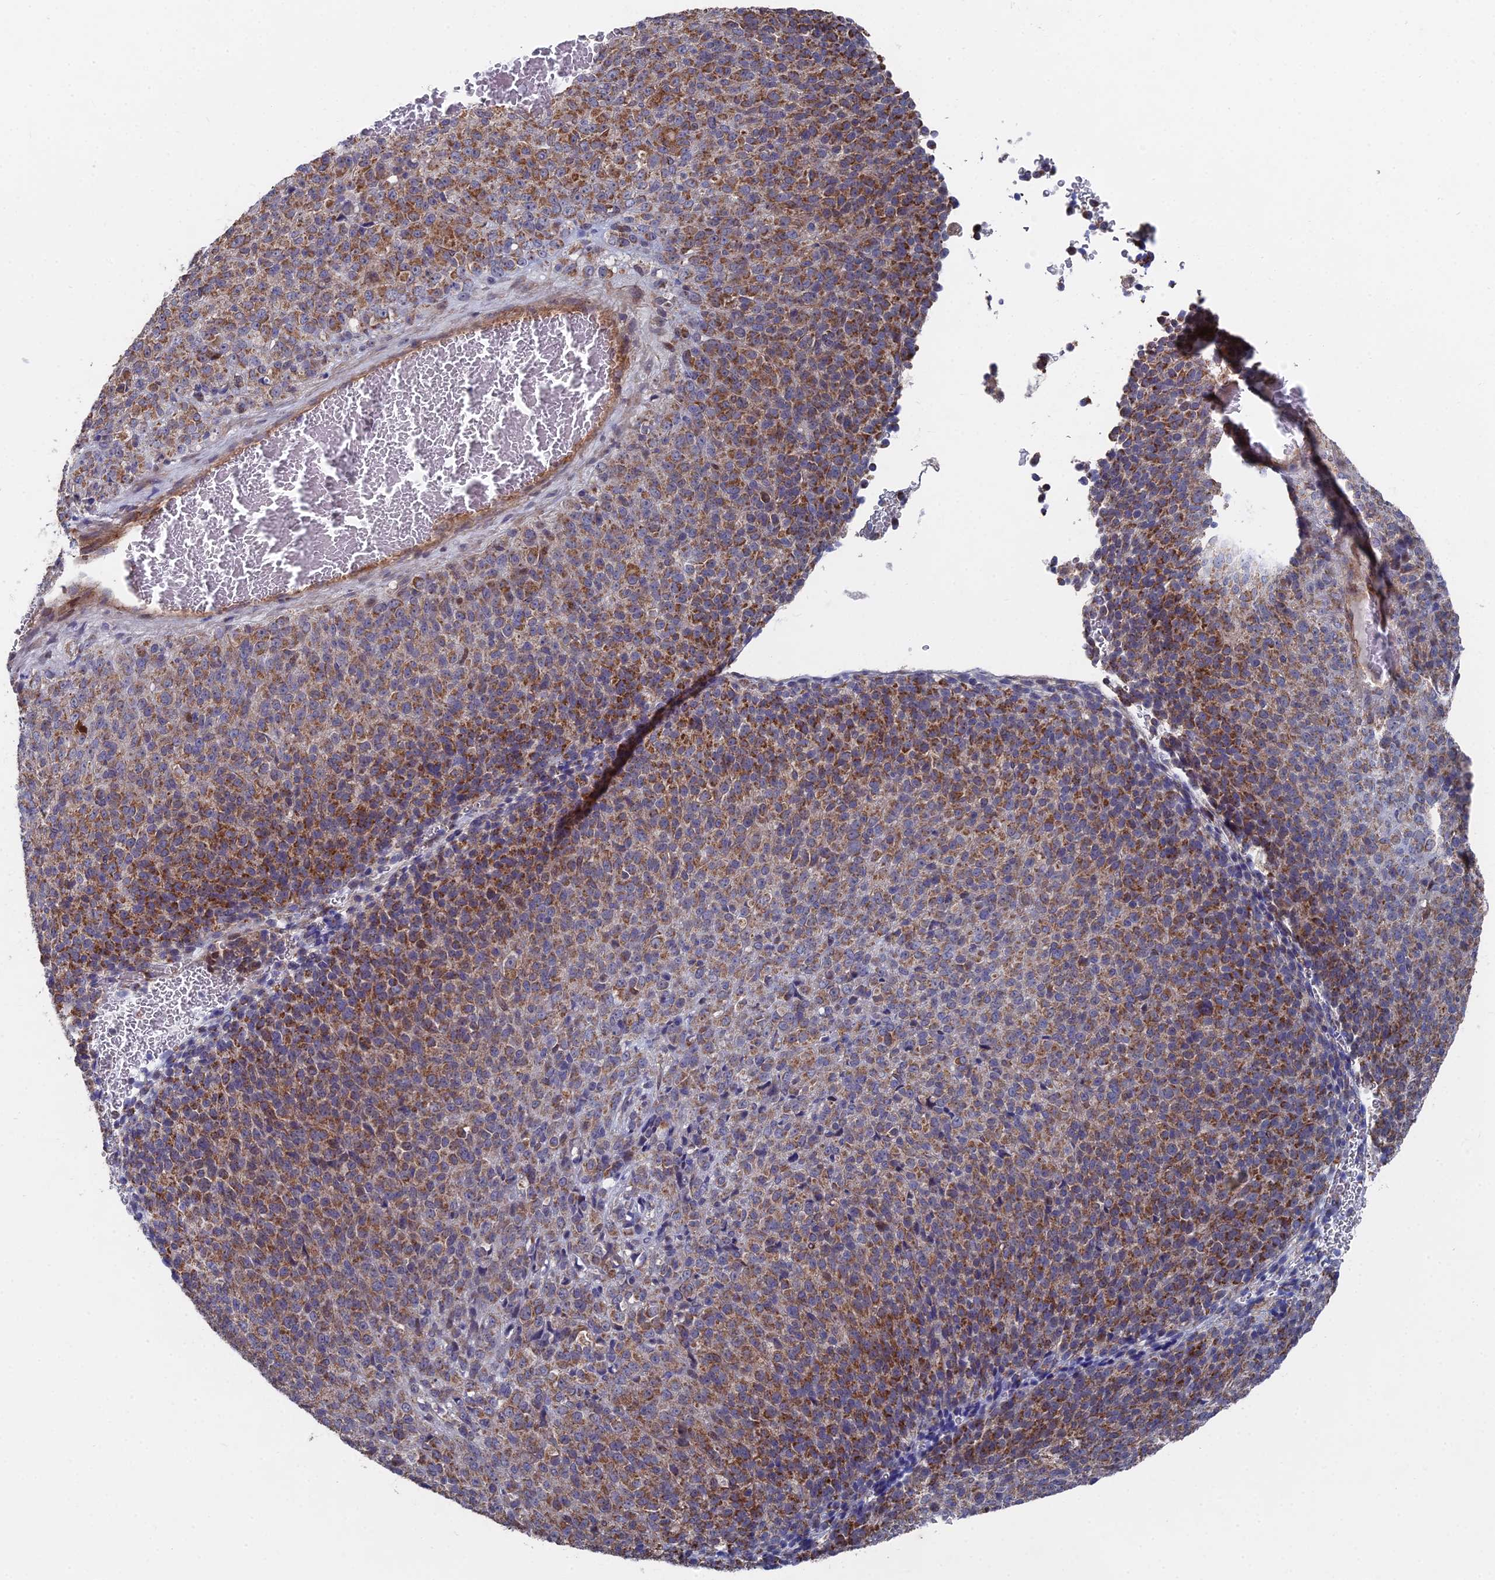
{"staining": {"intensity": "moderate", "quantity": "25%-75%", "location": "cytoplasmic/membranous"}, "tissue": "melanoma", "cell_type": "Tumor cells", "image_type": "cancer", "snomed": [{"axis": "morphology", "description": "Malignant melanoma, Metastatic site"}, {"axis": "topography", "description": "Brain"}], "caption": "Immunohistochemistry (IHC) photomicrograph of neoplastic tissue: human melanoma stained using immunohistochemistry demonstrates medium levels of moderate protein expression localized specifically in the cytoplasmic/membranous of tumor cells, appearing as a cytoplasmic/membranous brown color.", "gene": "UNC5D", "patient": {"sex": "female", "age": 56}}